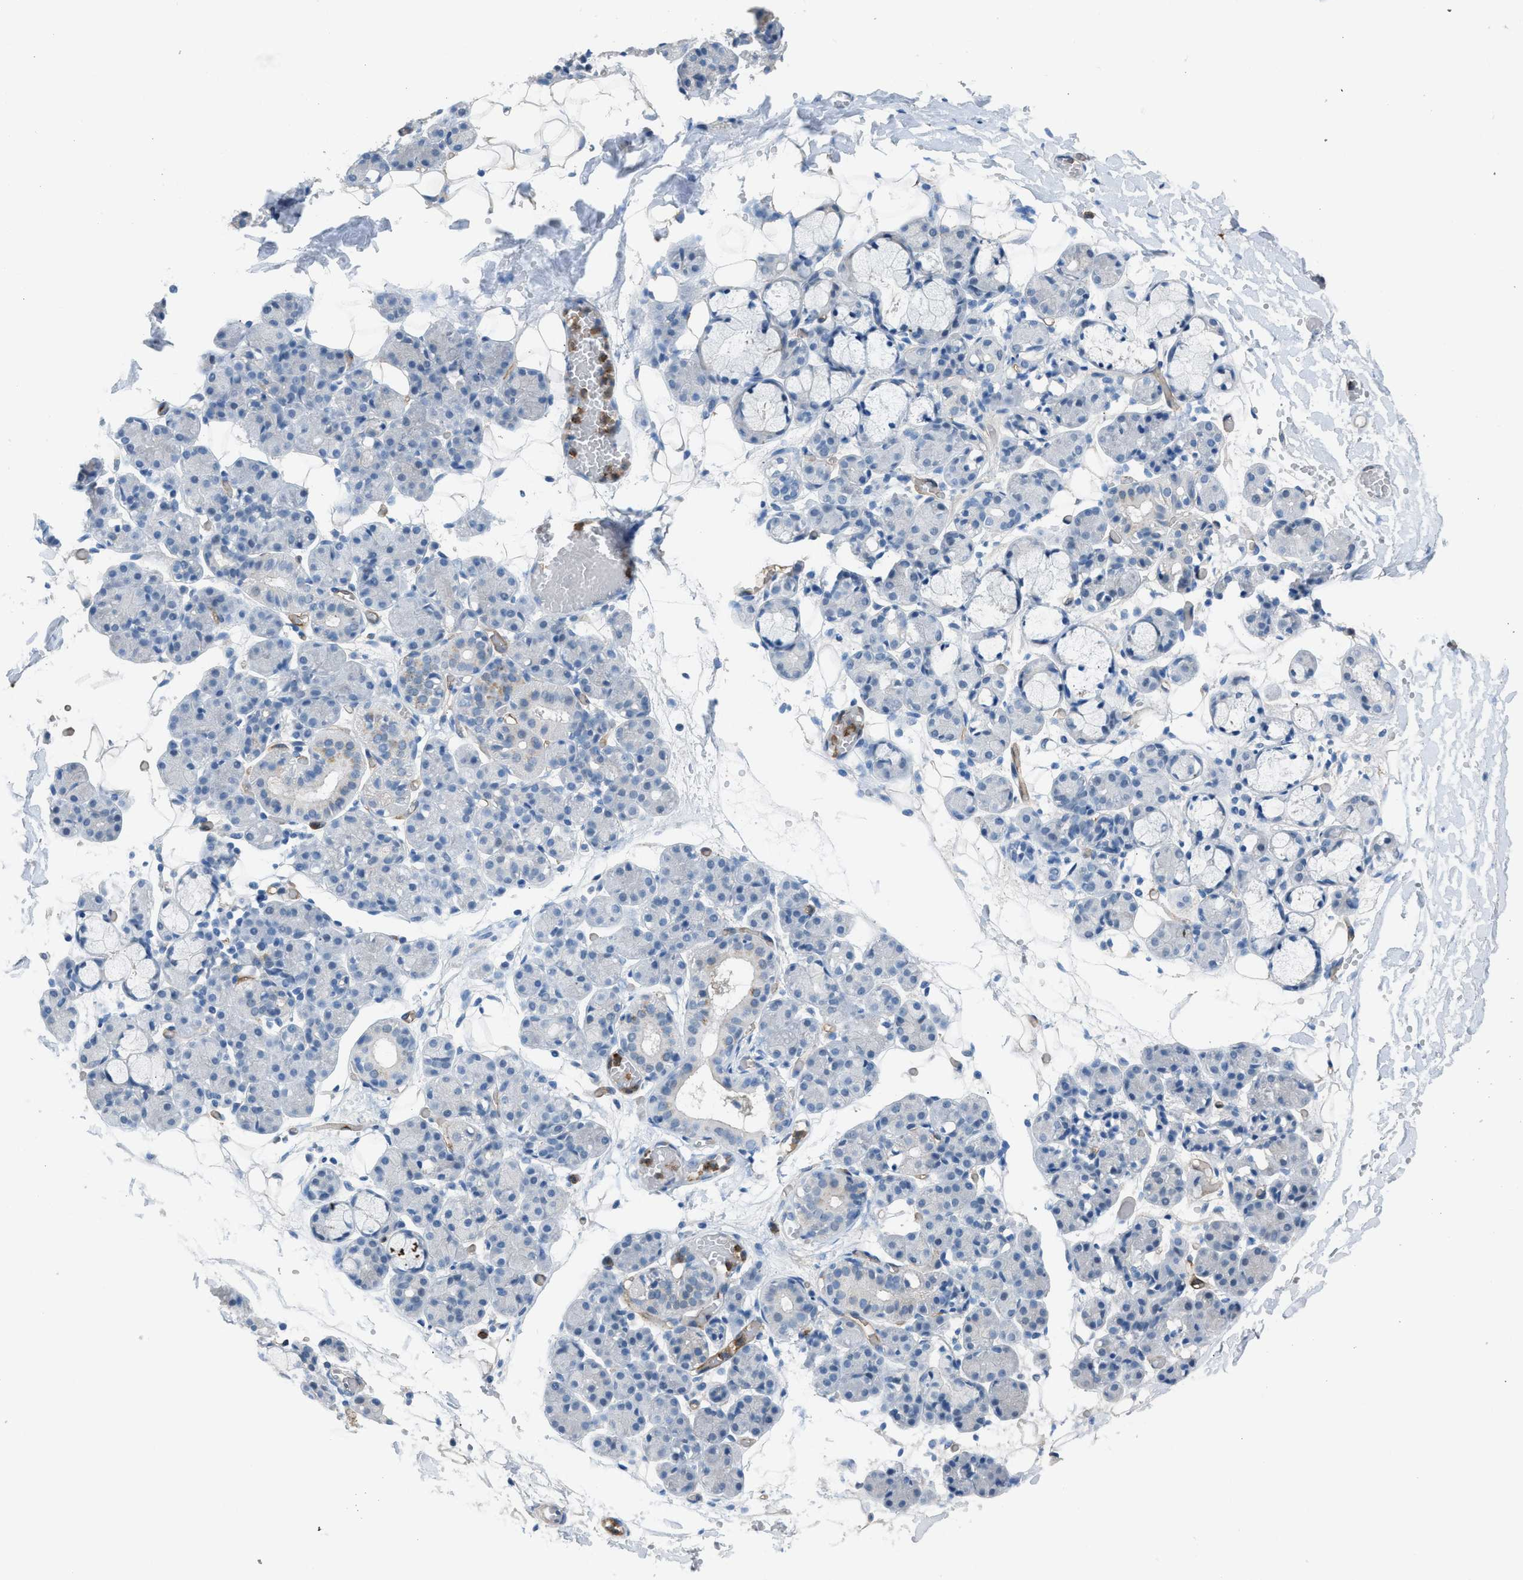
{"staining": {"intensity": "negative", "quantity": "none", "location": "none"}, "tissue": "salivary gland", "cell_type": "Glandular cells", "image_type": "normal", "snomed": [{"axis": "morphology", "description": "Normal tissue, NOS"}, {"axis": "topography", "description": "Salivary gland"}], "caption": "The image displays no significant positivity in glandular cells of salivary gland.", "gene": "DYSF", "patient": {"sex": "male", "age": 63}}